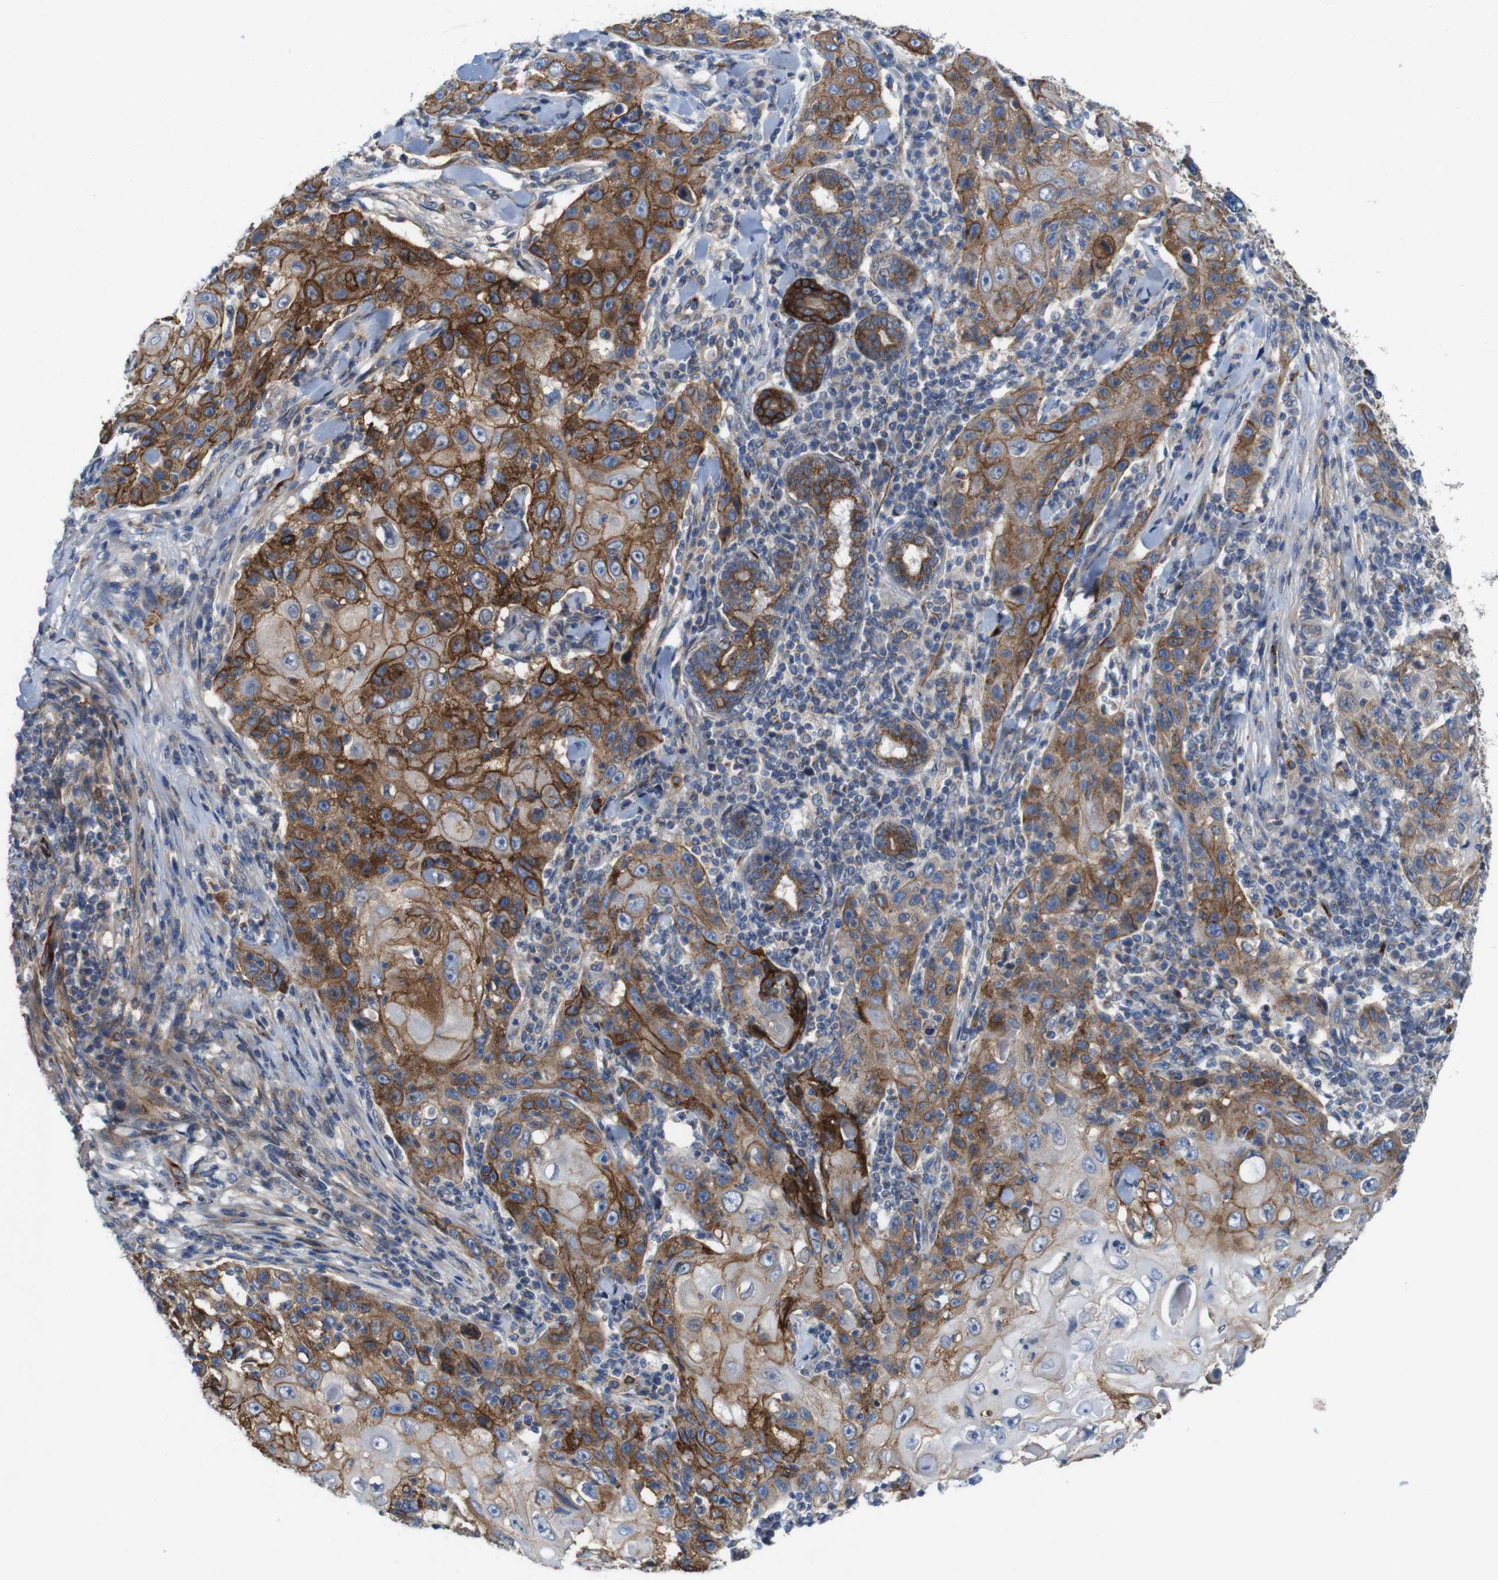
{"staining": {"intensity": "moderate", "quantity": ">75%", "location": "cytoplasmic/membranous"}, "tissue": "skin cancer", "cell_type": "Tumor cells", "image_type": "cancer", "snomed": [{"axis": "morphology", "description": "Squamous cell carcinoma, NOS"}, {"axis": "topography", "description": "Skin"}], "caption": "Human skin cancer stained for a protein (brown) exhibits moderate cytoplasmic/membranous positive positivity in about >75% of tumor cells.", "gene": "EFCAB14", "patient": {"sex": "female", "age": 88}}